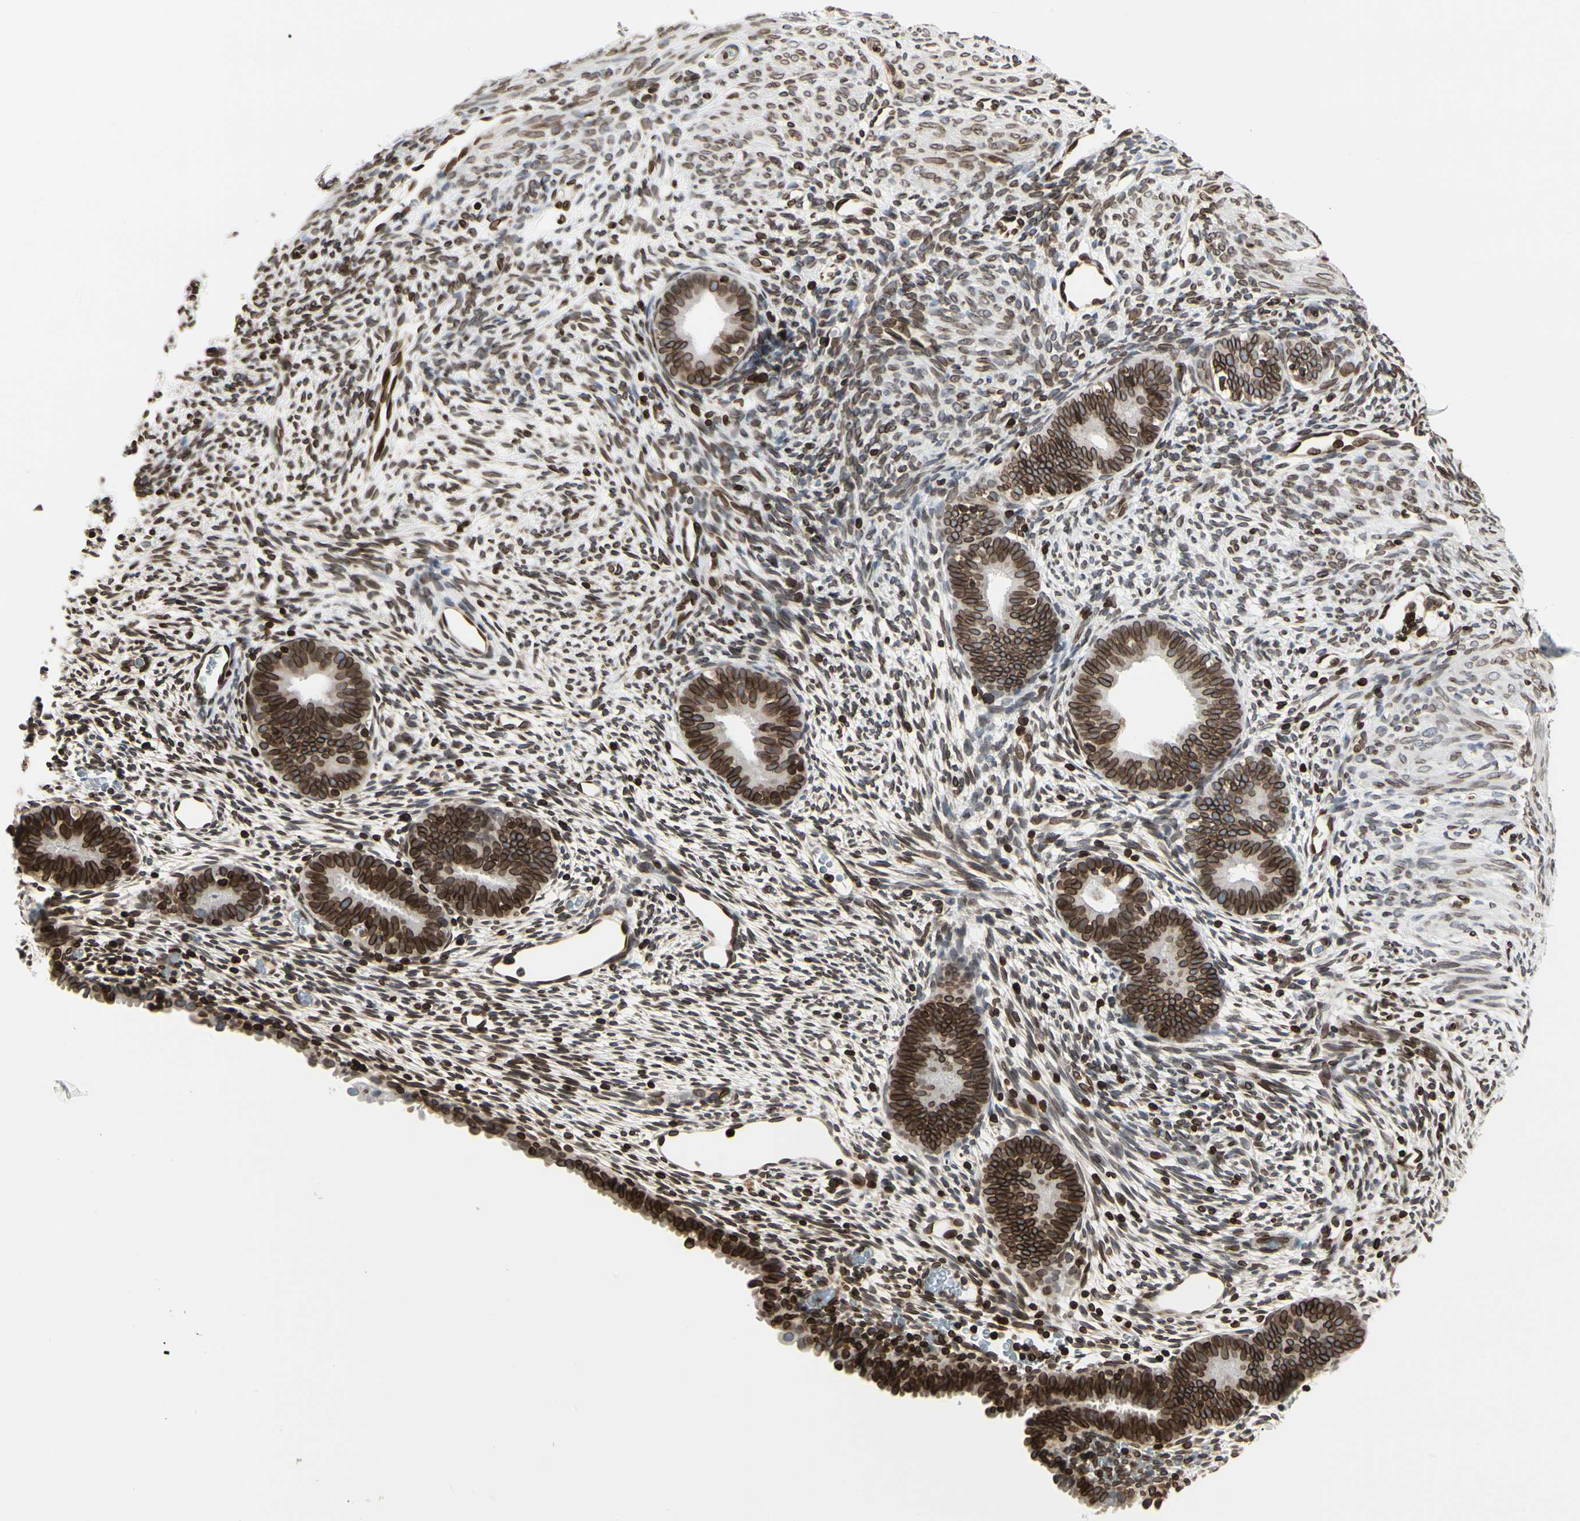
{"staining": {"intensity": "moderate", "quantity": ">75%", "location": "cytoplasmic/membranous,nuclear"}, "tissue": "endometrium", "cell_type": "Cells in endometrial stroma", "image_type": "normal", "snomed": [{"axis": "morphology", "description": "Normal tissue, NOS"}, {"axis": "morphology", "description": "Atrophy, NOS"}, {"axis": "topography", "description": "Uterus"}, {"axis": "topography", "description": "Endometrium"}], "caption": "An immunohistochemistry (IHC) micrograph of unremarkable tissue is shown. Protein staining in brown shows moderate cytoplasmic/membranous,nuclear positivity in endometrium within cells in endometrial stroma.", "gene": "TMPO", "patient": {"sex": "female", "age": 68}}